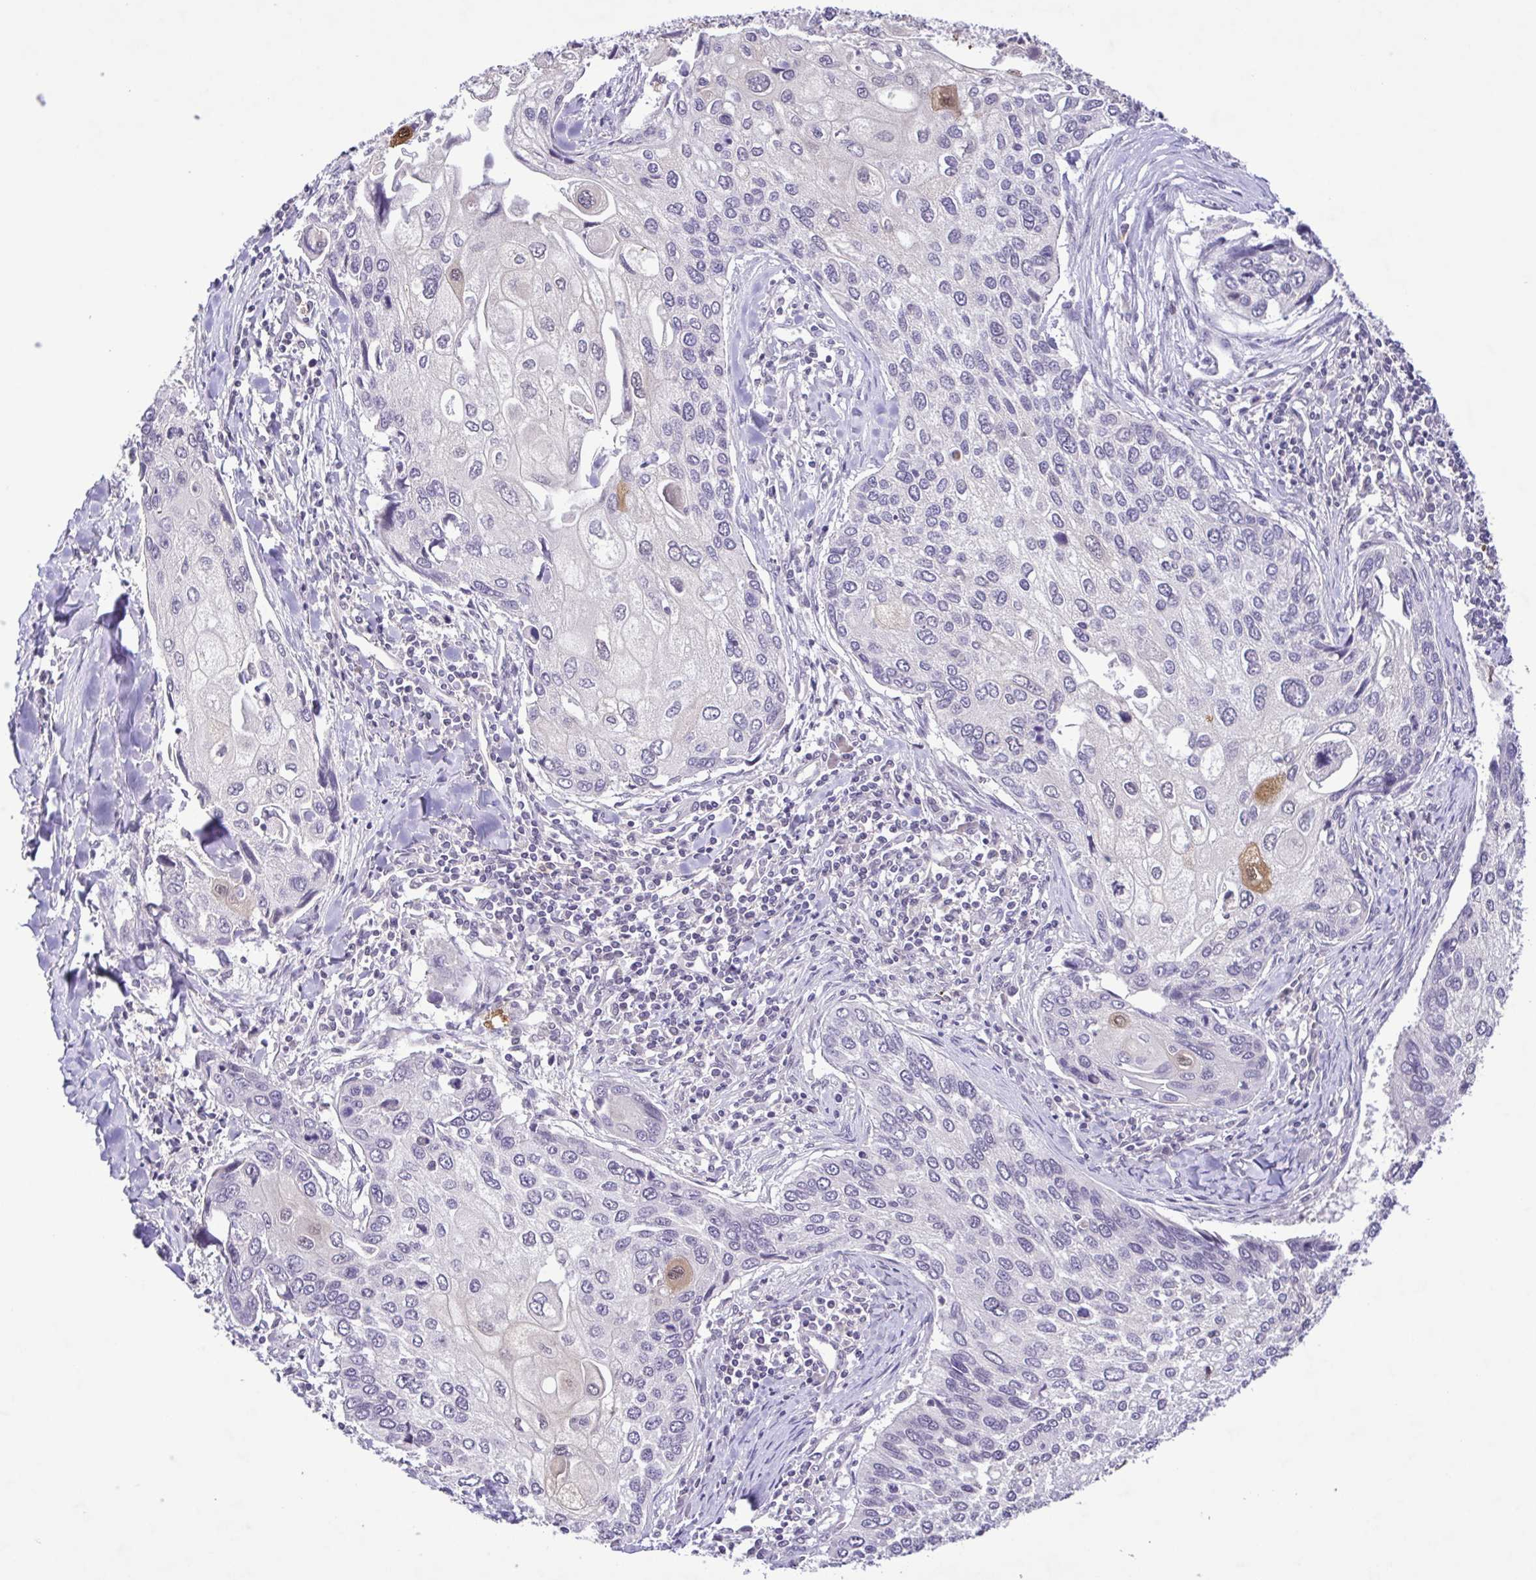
{"staining": {"intensity": "negative", "quantity": "none", "location": "none"}, "tissue": "lung cancer", "cell_type": "Tumor cells", "image_type": "cancer", "snomed": [{"axis": "morphology", "description": "Squamous cell carcinoma, NOS"}, {"axis": "morphology", "description": "Squamous cell carcinoma, metastatic, NOS"}, {"axis": "topography", "description": "Lung"}], "caption": "The immunohistochemistry histopathology image has no significant positivity in tumor cells of lung cancer tissue.", "gene": "IL1RN", "patient": {"sex": "male", "age": 63}}